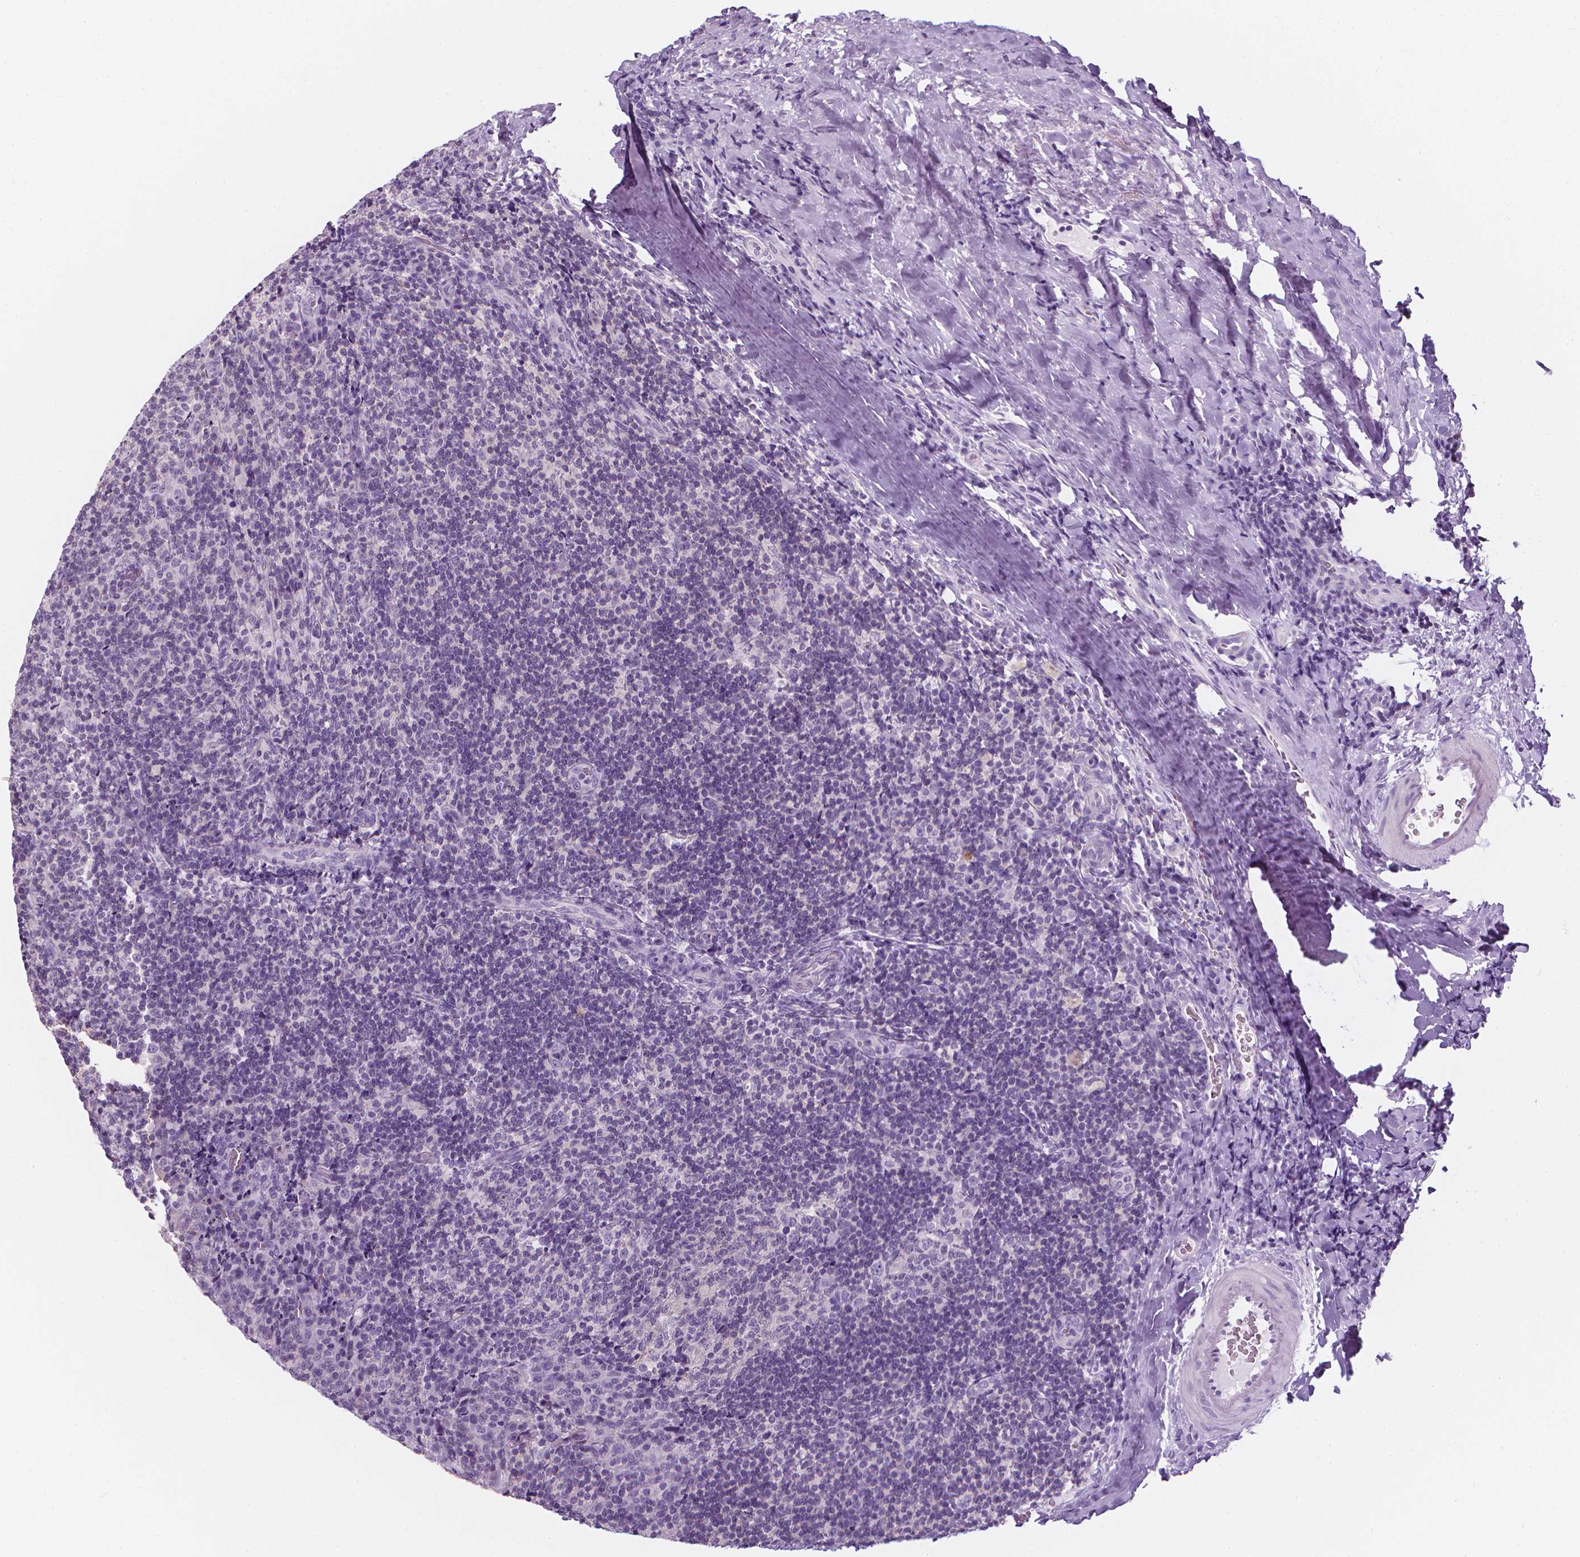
{"staining": {"intensity": "negative", "quantity": "none", "location": "none"}, "tissue": "tonsil", "cell_type": "Germinal center cells", "image_type": "normal", "snomed": [{"axis": "morphology", "description": "Normal tissue, NOS"}, {"axis": "topography", "description": "Tonsil"}], "caption": "This is an immunohistochemistry (IHC) micrograph of unremarkable tonsil. There is no staining in germinal center cells.", "gene": "DCAF8L1", "patient": {"sex": "male", "age": 17}}